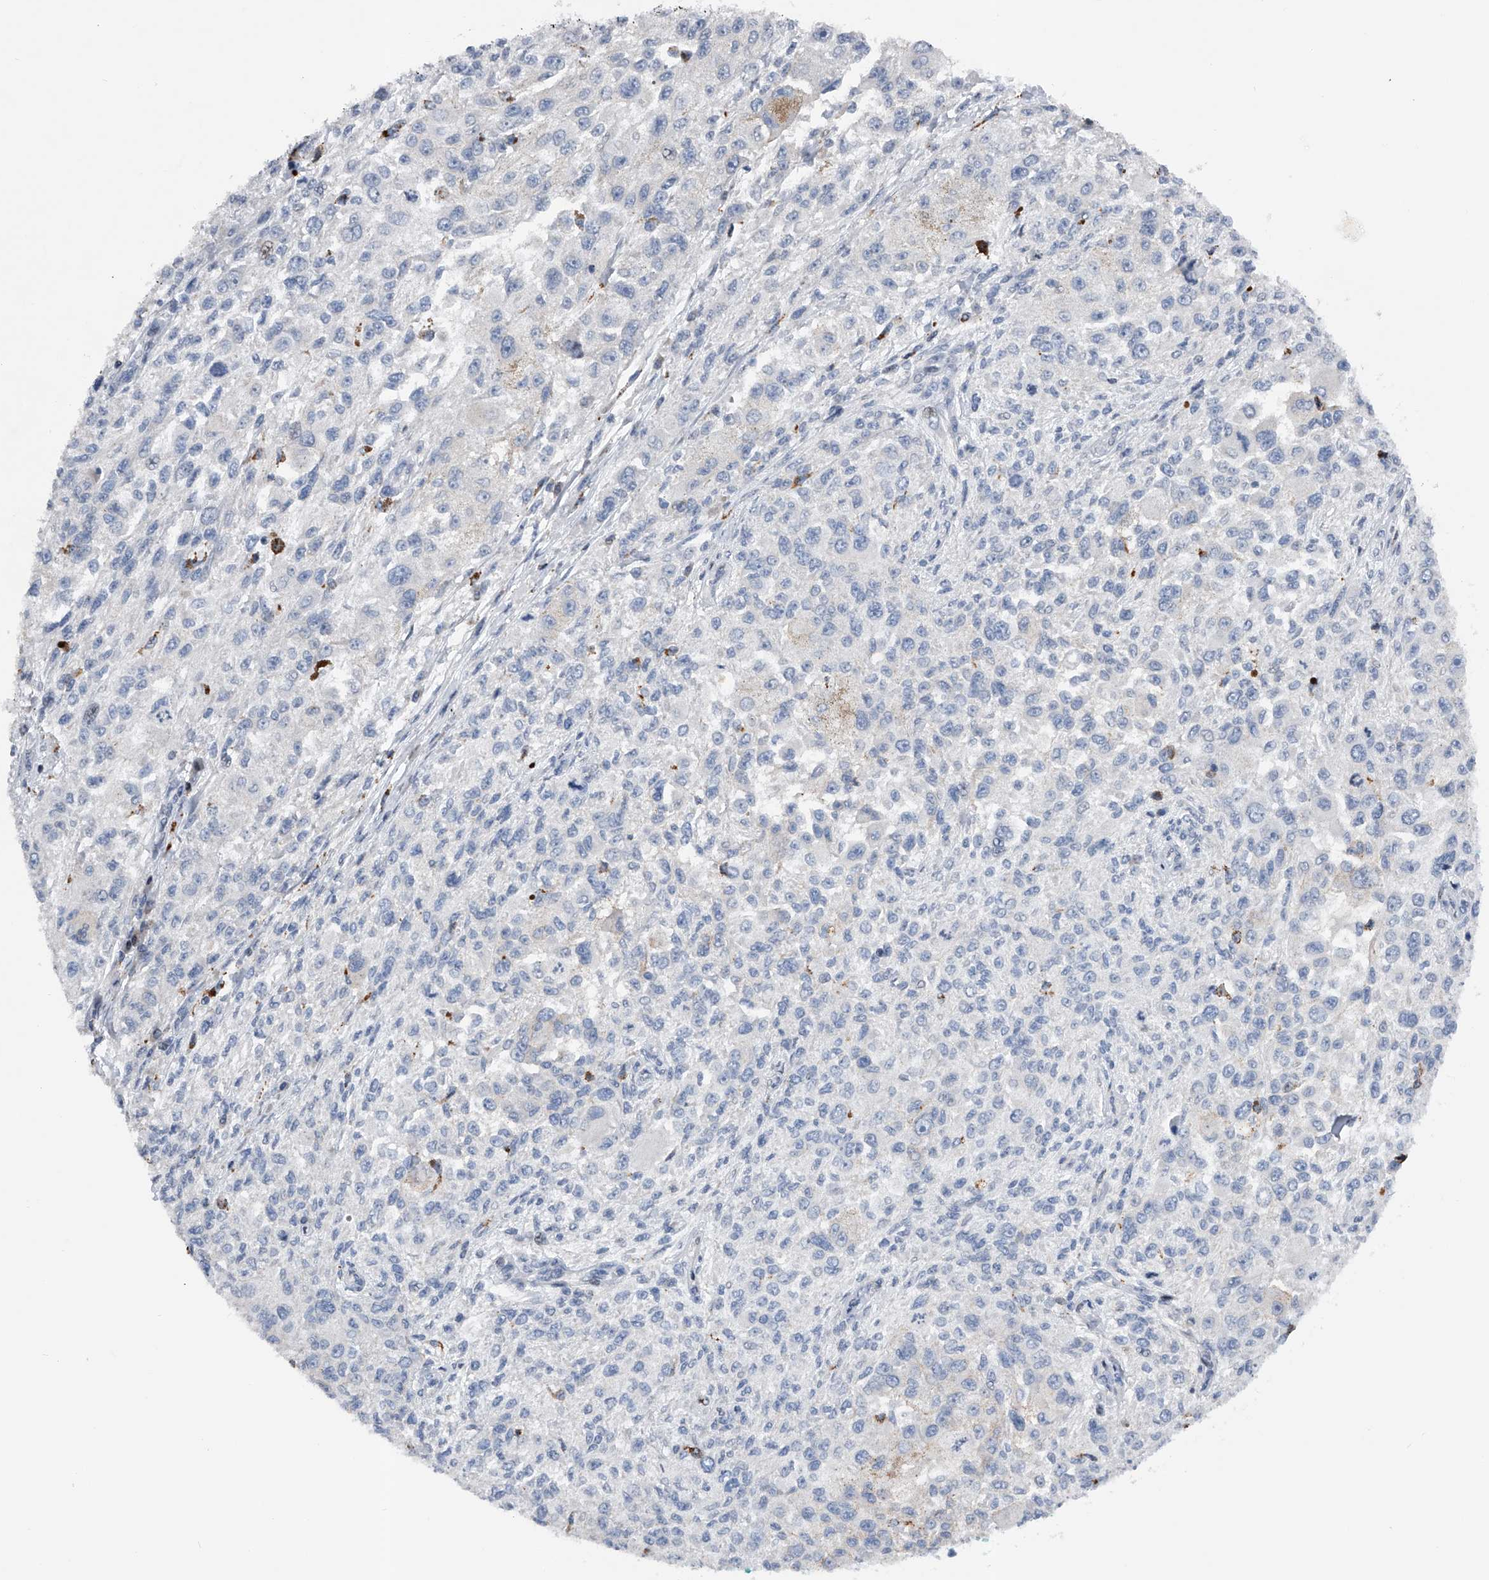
{"staining": {"intensity": "negative", "quantity": "none", "location": "none"}, "tissue": "melanoma", "cell_type": "Tumor cells", "image_type": "cancer", "snomed": [{"axis": "morphology", "description": "Necrosis, NOS"}, {"axis": "morphology", "description": "Malignant melanoma, NOS"}, {"axis": "topography", "description": "Skin"}], "caption": "IHC image of malignant melanoma stained for a protein (brown), which displays no staining in tumor cells.", "gene": "RWDD2A", "patient": {"sex": "female", "age": 87}}